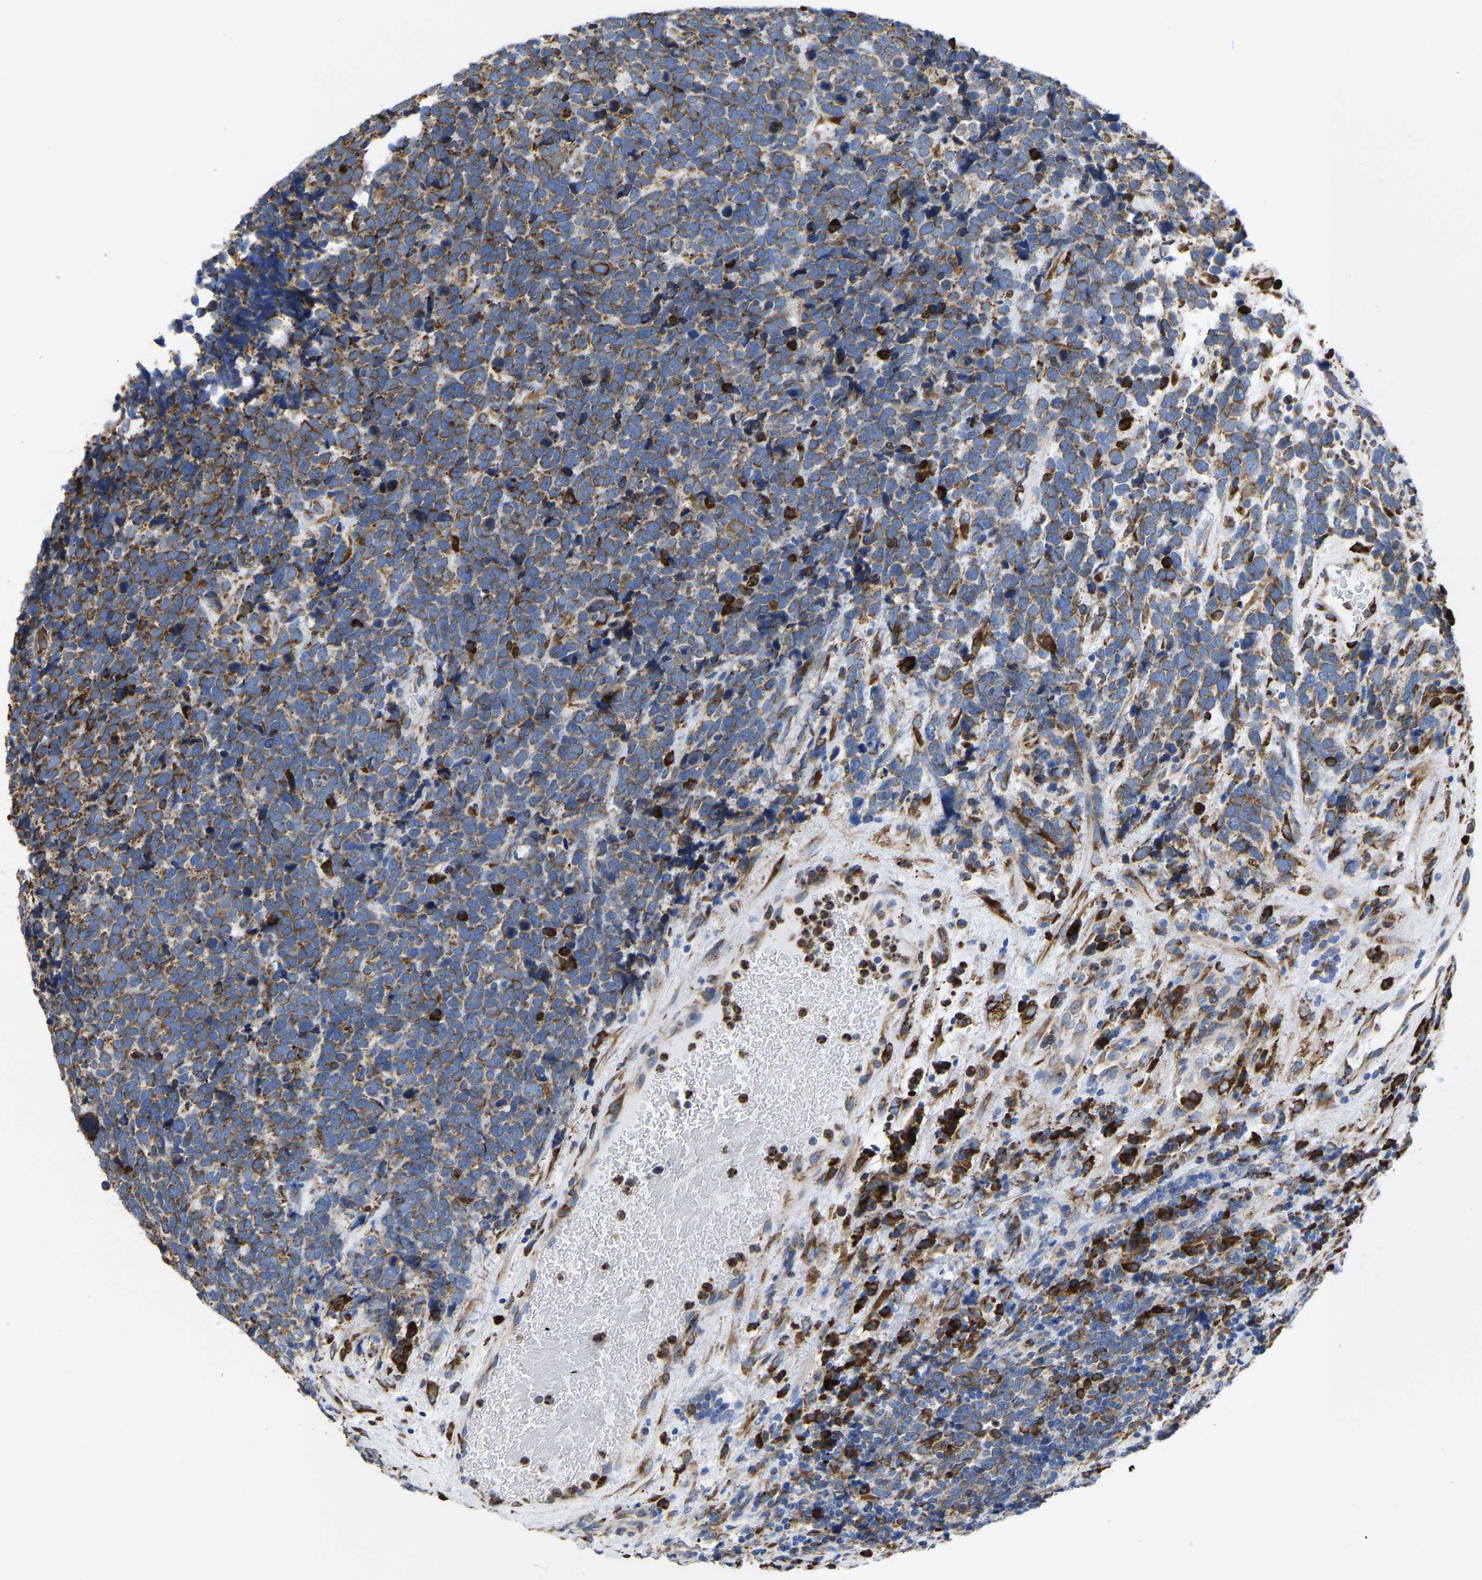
{"staining": {"intensity": "weak", "quantity": ">75%", "location": "cytoplasmic/membranous"}, "tissue": "urothelial cancer", "cell_type": "Tumor cells", "image_type": "cancer", "snomed": [{"axis": "morphology", "description": "Urothelial carcinoma, High grade"}, {"axis": "topography", "description": "Urinary bladder"}], "caption": "Approximately >75% of tumor cells in high-grade urothelial carcinoma show weak cytoplasmic/membranous protein positivity as visualized by brown immunohistochemical staining.", "gene": "P4HB", "patient": {"sex": "female", "age": 82}}